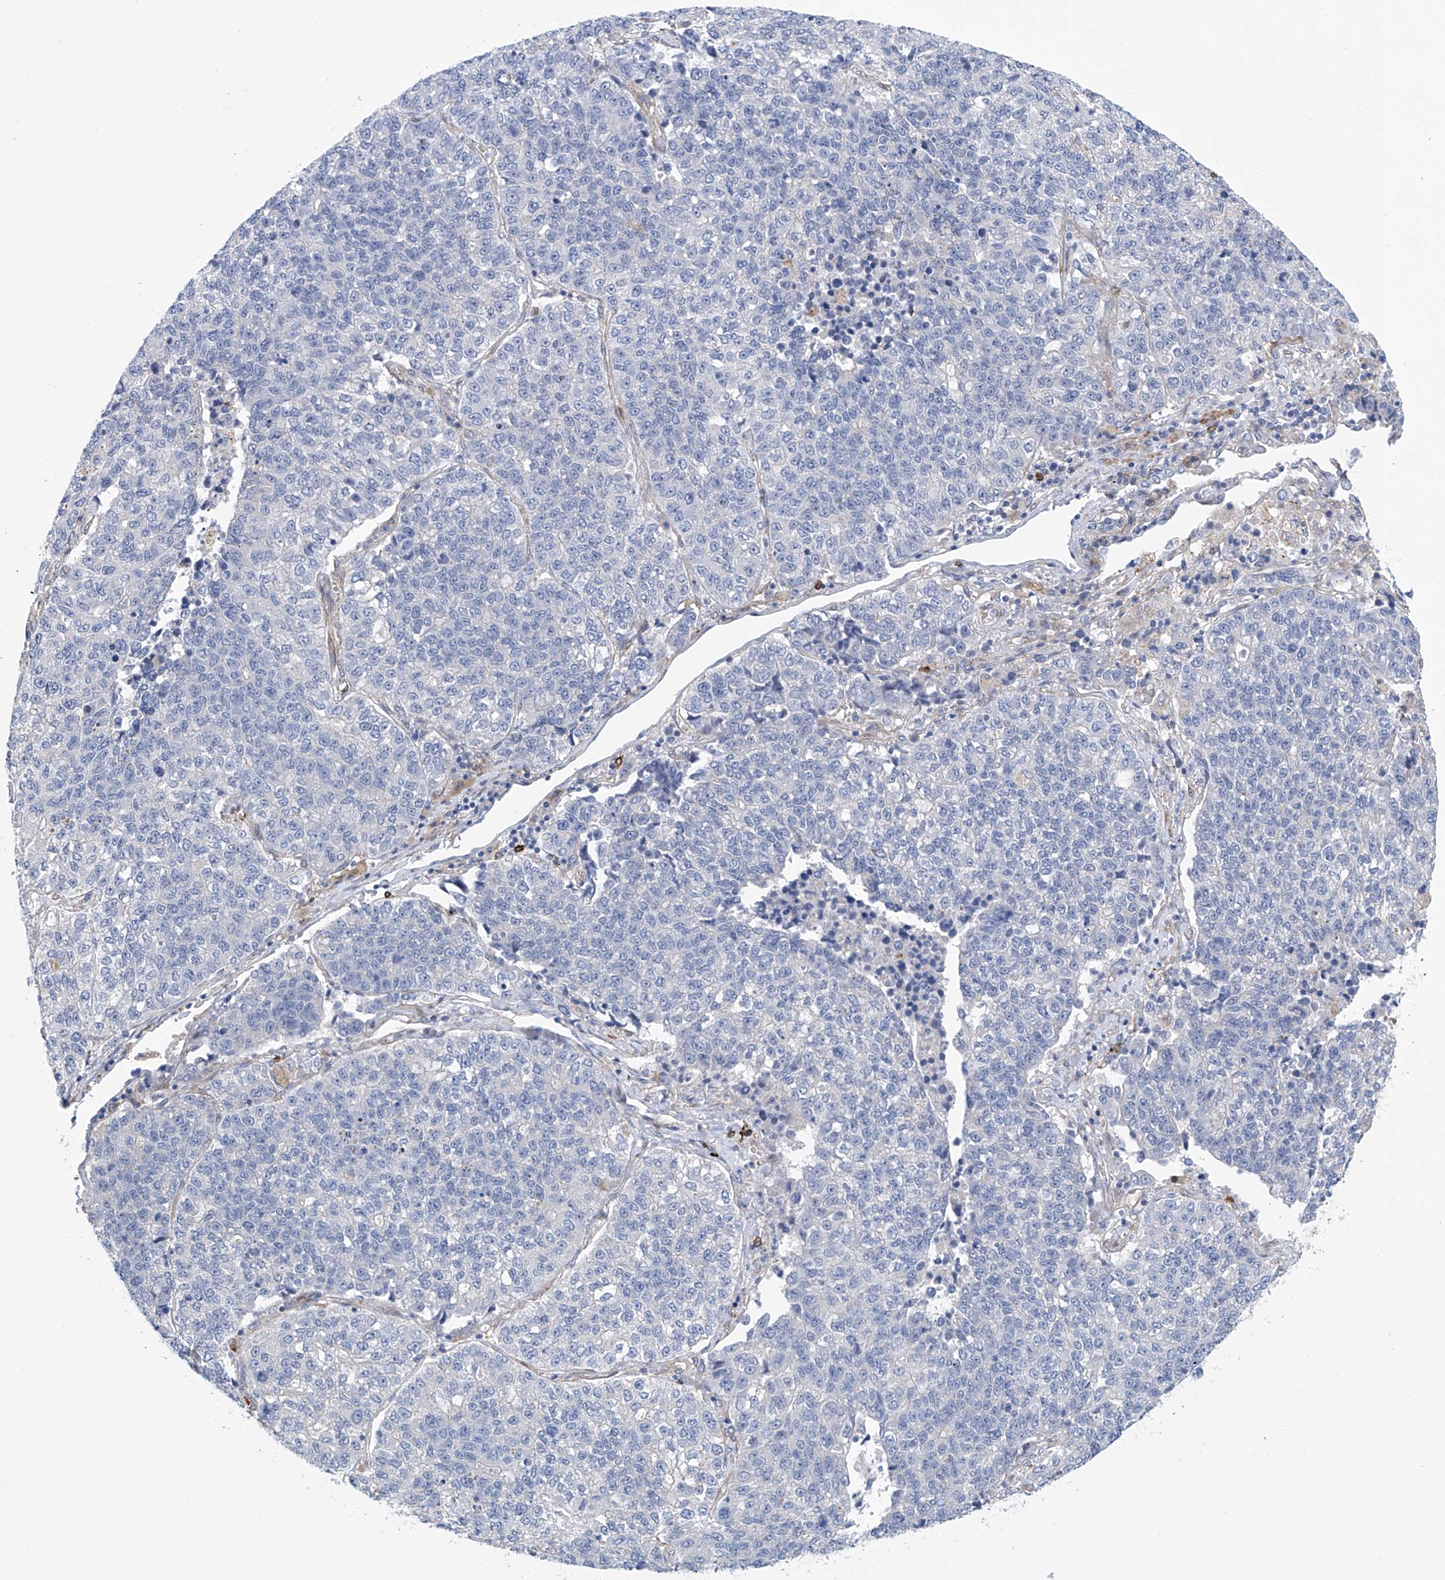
{"staining": {"intensity": "negative", "quantity": "none", "location": "none"}, "tissue": "lung cancer", "cell_type": "Tumor cells", "image_type": "cancer", "snomed": [{"axis": "morphology", "description": "Adenocarcinoma, NOS"}, {"axis": "topography", "description": "Lung"}], "caption": "Human lung cancer stained for a protein using immunohistochemistry (IHC) demonstrates no staining in tumor cells.", "gene": "TNN", "patient": {"sex": "male", "age": 49}}